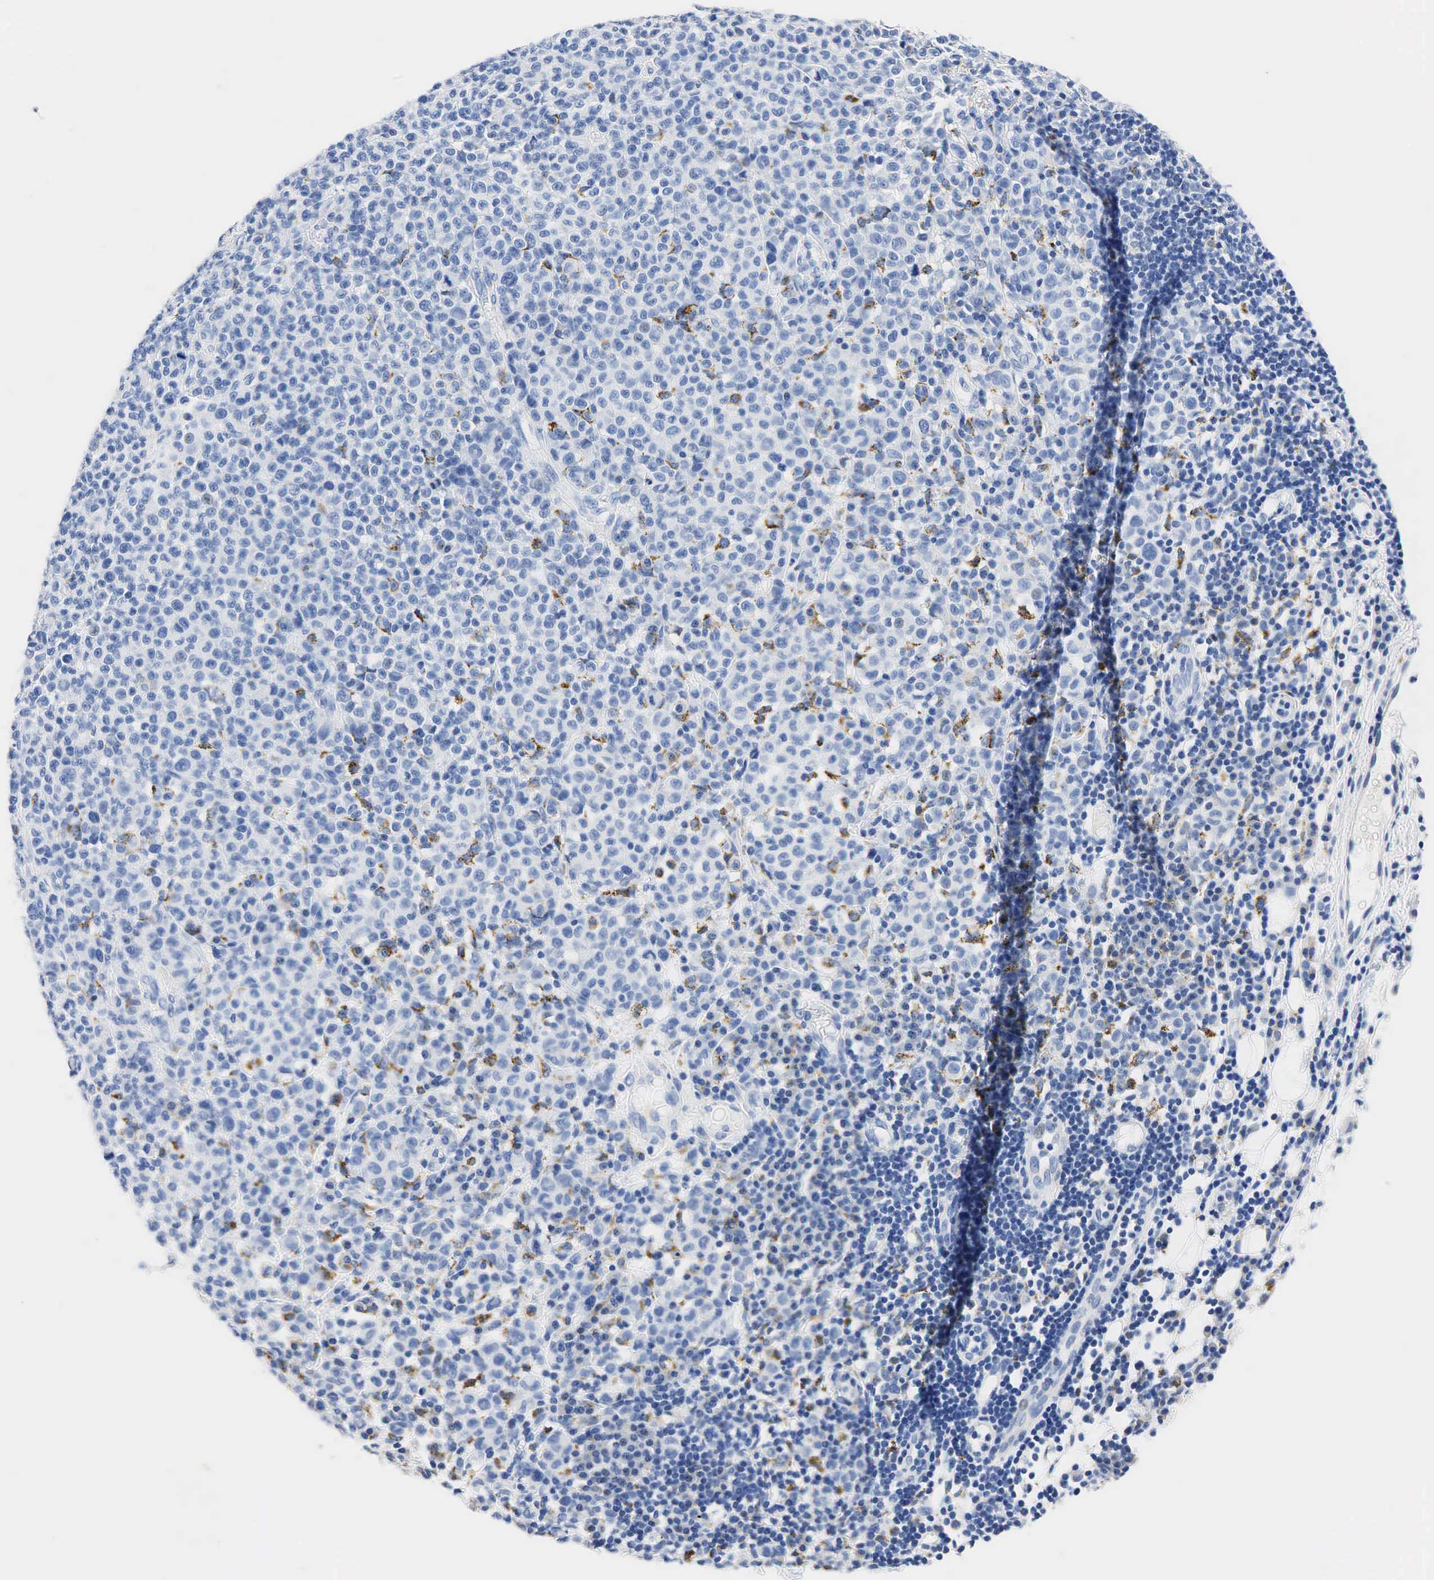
{"staining": {"intensity": "weak", "quantity": "<25%", "location": "cytoplasmic/membranous"}, "tissue": "melanoma", "cell_type": "Tumor cells", "image_type": "cancer", "snomed": [{"axis": "morphology", "description": "Malignant melanoma, Metastatic site"}, {"axis": "topography", "description": "Skin"}], "caption": "Immunohistochemistry histopathology image of human malignant melanoma (metastatic site) stained for a protein (brown), which exhibits no positivity in tumor cells.", "gene": "SYP", "patient": {"sex": "male", "age": 32}}